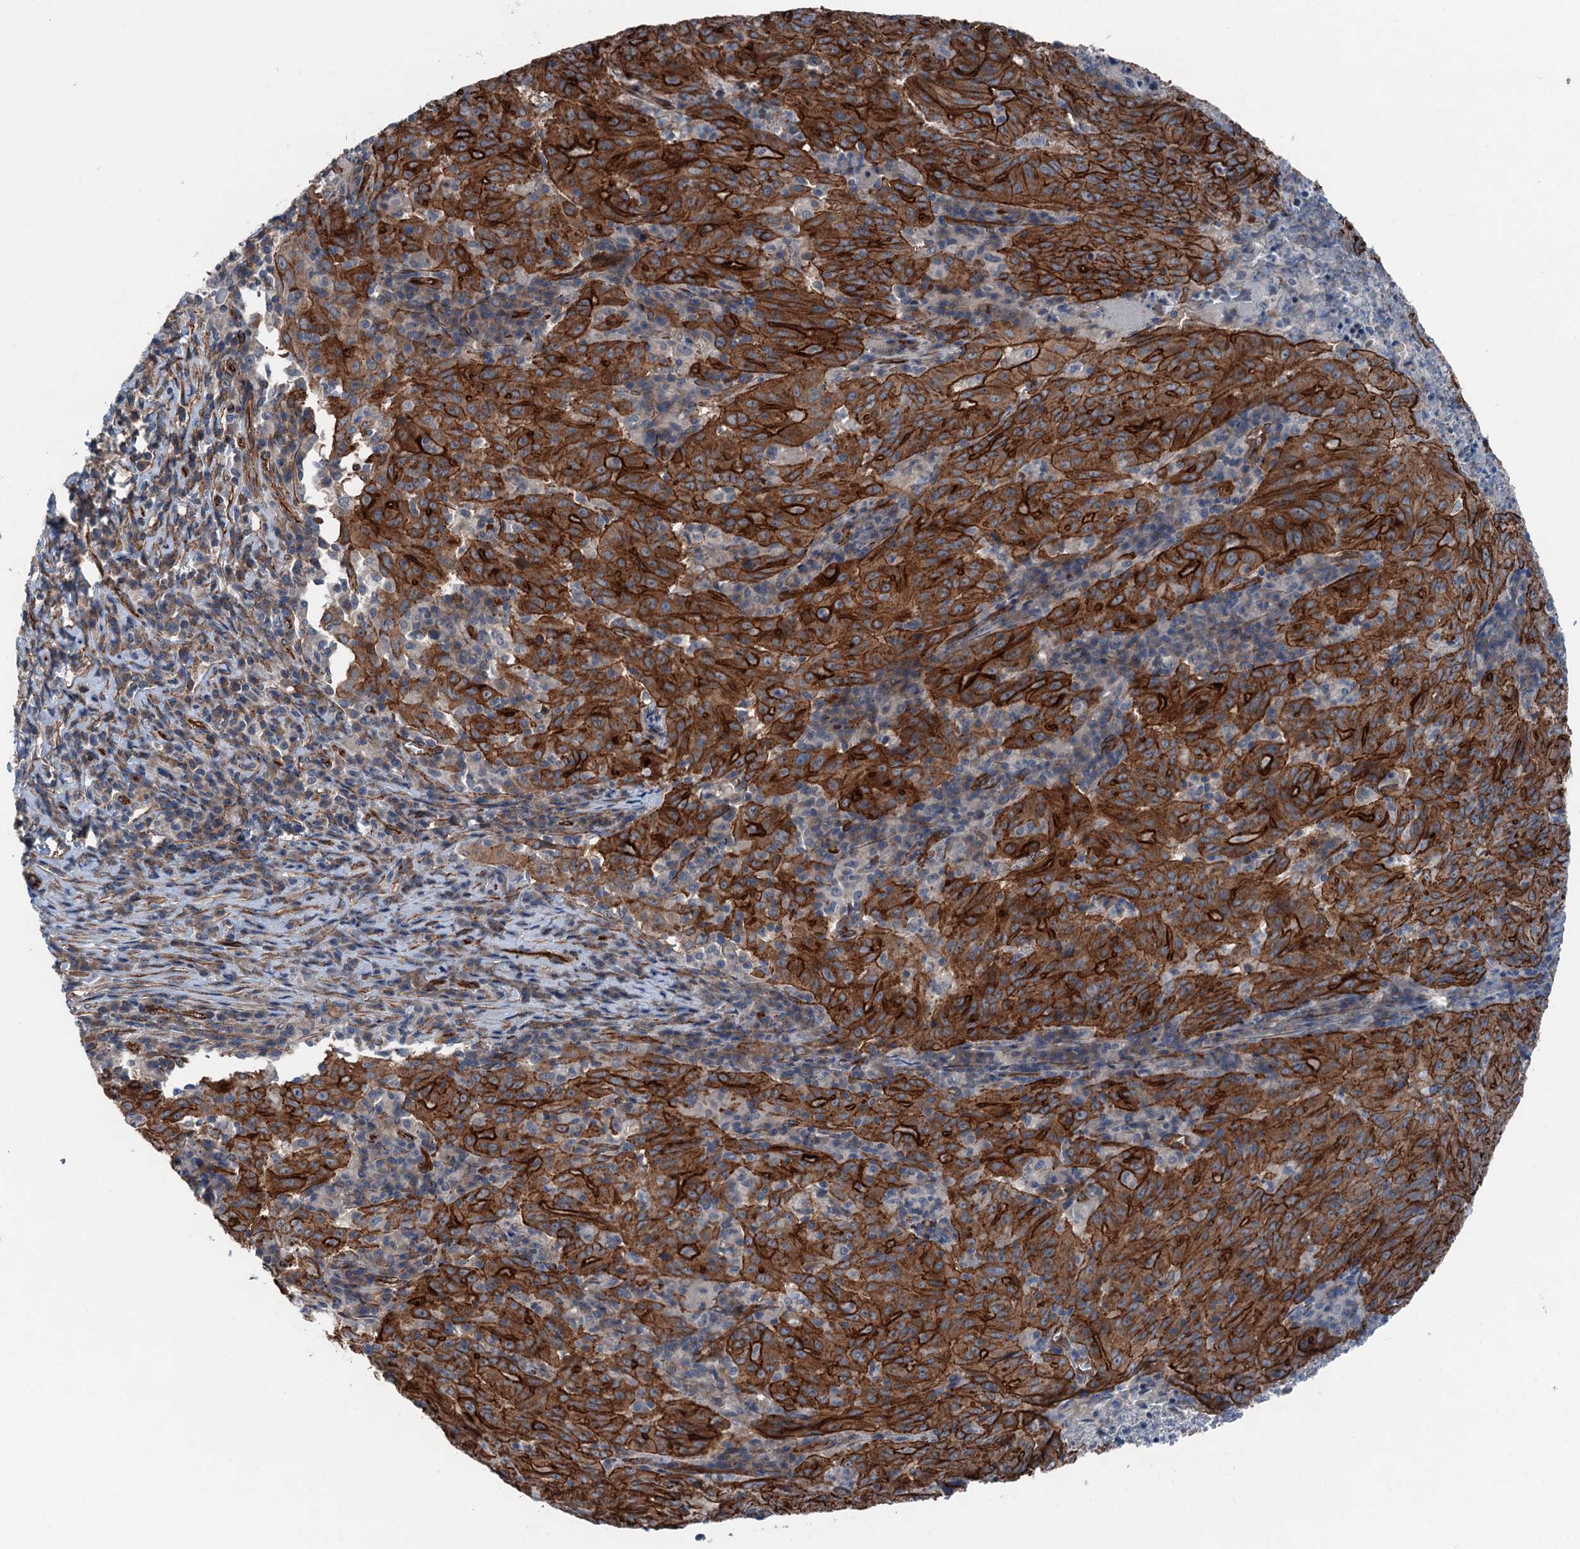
{"staining": {"intensity": "strong", "quantity": ">75%", "location": "cytoplasmic/membranous"}, "tissue": "pancreatic cancer", "cell_type": "Tumor cells", "image_type": "cancer", "snomed": [{"axis": "morphology", "description": "Adenocarcinoma, NOS"}, {"axis": "topography", "description": "Pancreas"}], "caption": "DAB immunohistochemical staining of human adenocarcinoma (pancreatic) displays strong cytoplasmic/membranous protein positivity in about >75% of tumor cells.", "gene": "NMRAL1", "patient": {"sex": "male", "age": 63}}